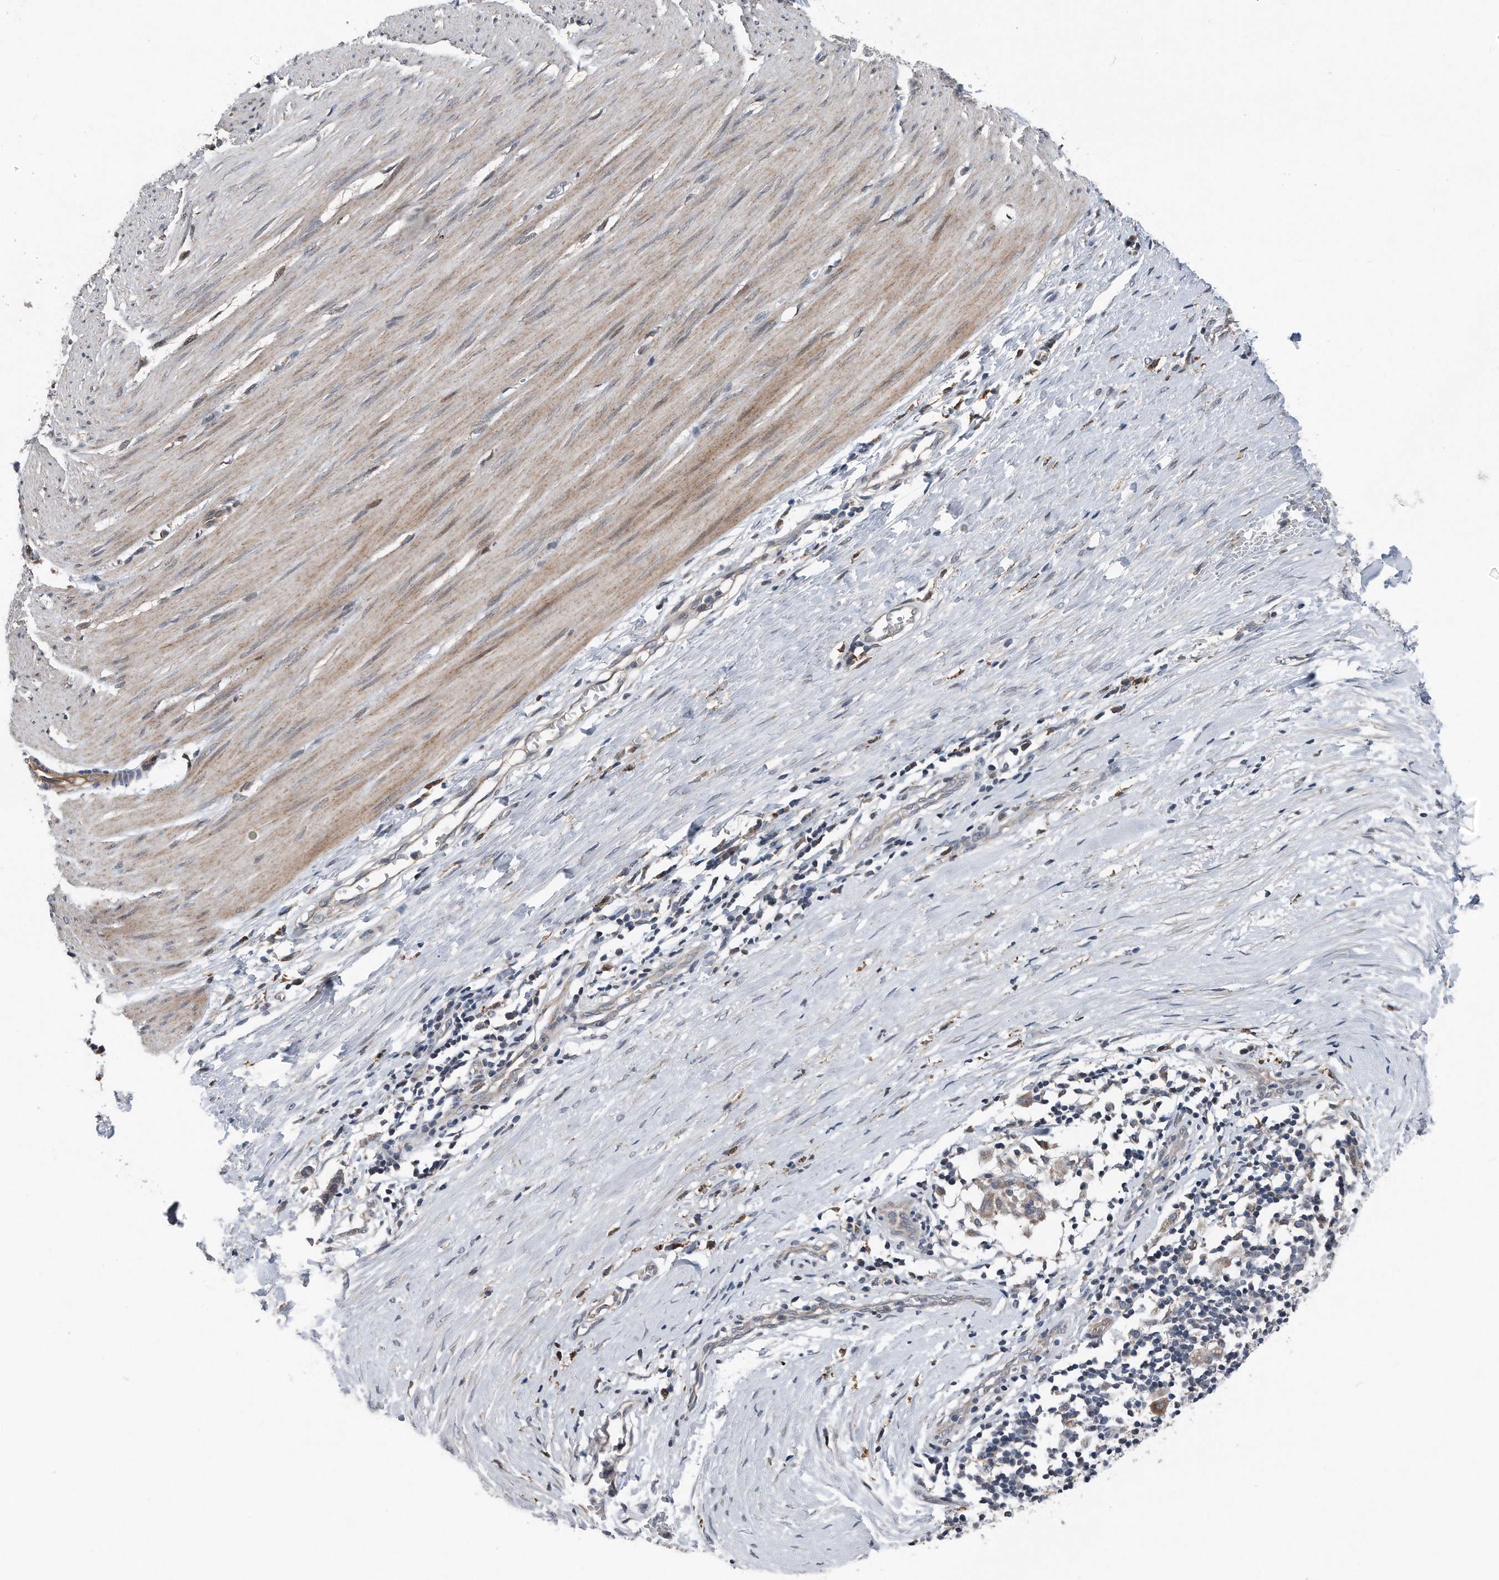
{"staining": {"intensity": "weak", "quantity": ">75%", "location": "cytoplasmic/membranous,nuclear"}, "tissue": "smooth muscle", "cell_type": "Smooth muscle cells", "image_type": "normal", "snomed": [{"axis": "morphology", "description": "Normal tissue, NOS"}, {"axis": "morphology", "description": "Adenocarcinoma, NOS"}, {"axis": "topography", "description": "Colon"}, {"axis": "topography", "description": "Peripheral nerve tissue"}], "caption": "Immunohistochemical staining of unremarkable smooth muscle exhibits low levels of weak cytoplasmic/membranous,nuclear positivity in about >75% of smooth muscle cells.", "gene": "DST", "patient": {"sex": "male", "age": 14}}